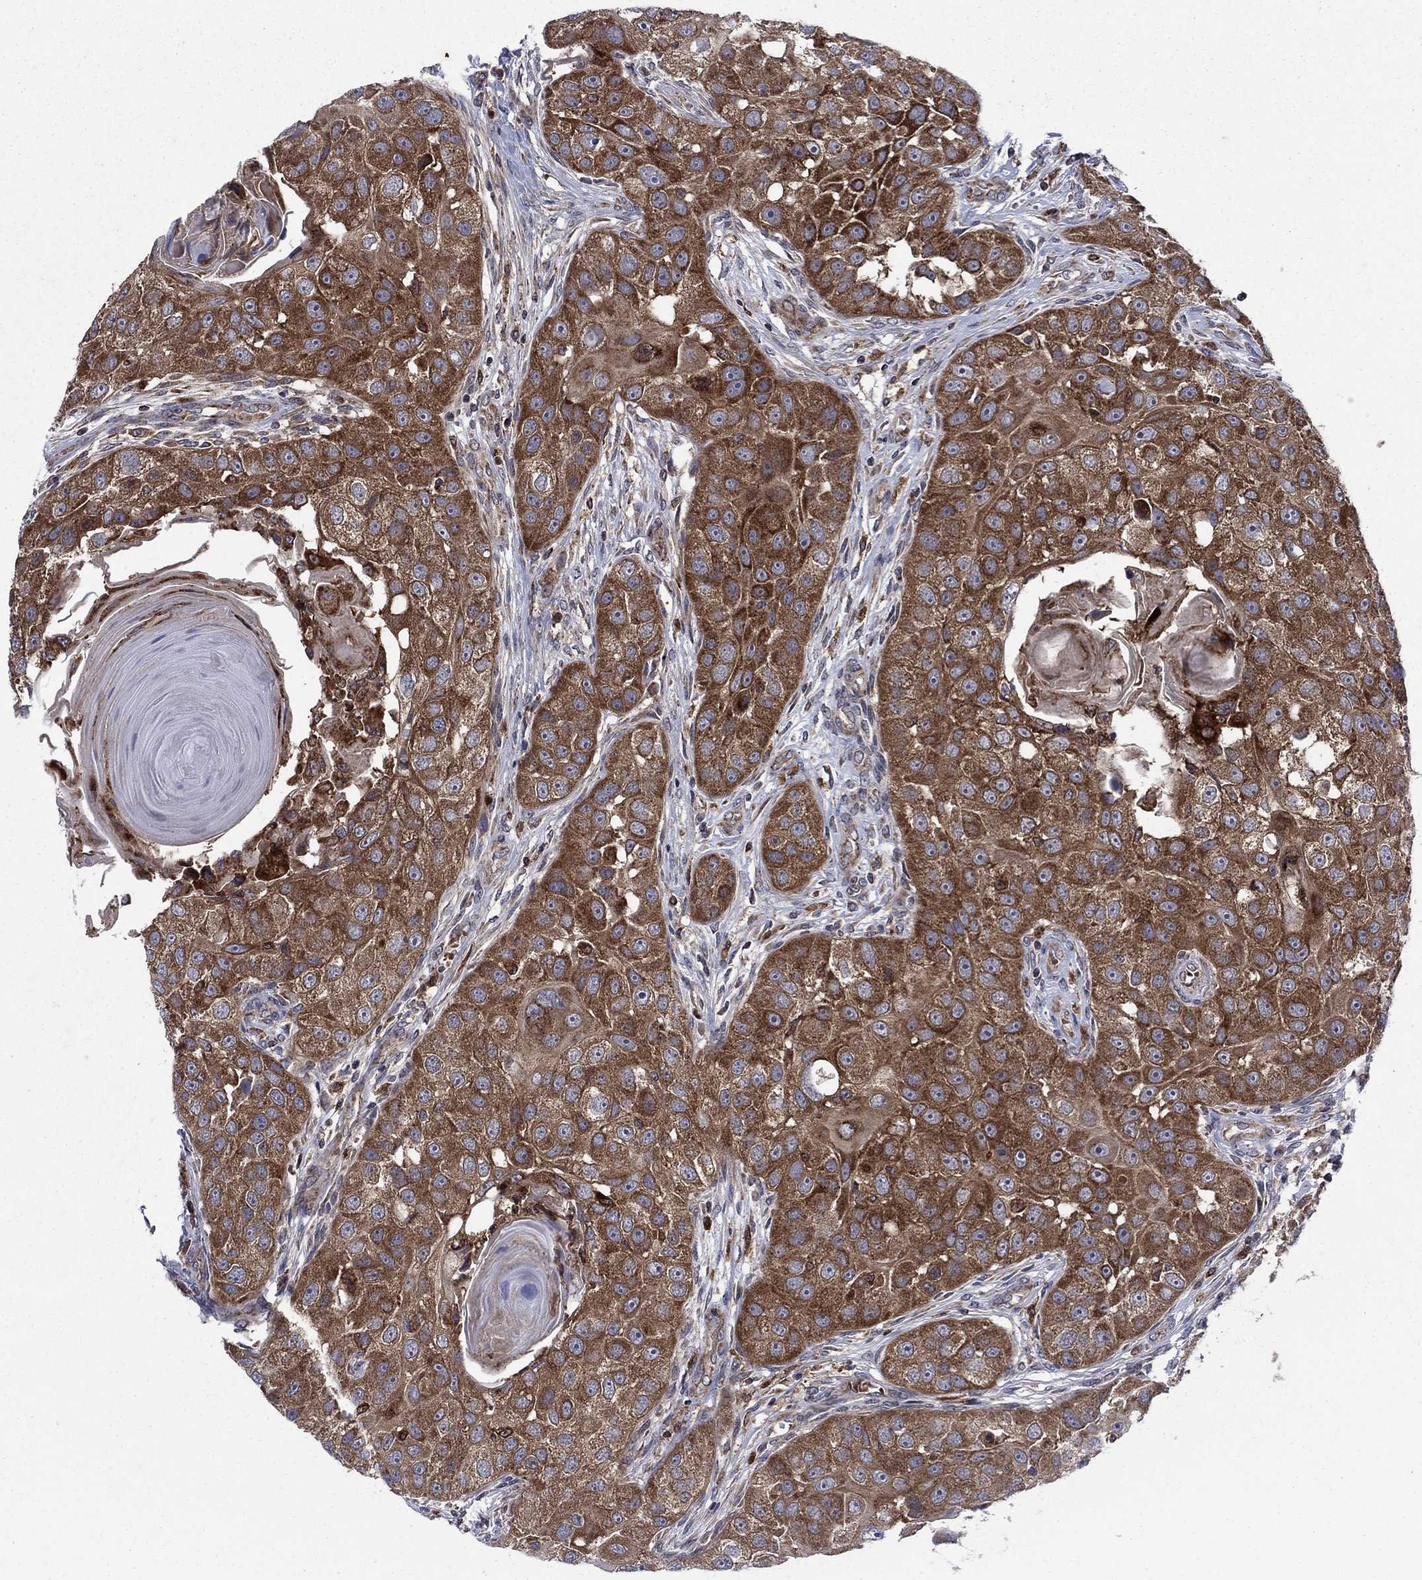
{"staining": {"intensity": "strong", "quantity": ">75%", "location": "cytoplasmic/membranous"}, "tissue": "head and neck cancer", "cell_type": "Tumor cells", "image_type": "cancer", "snomed": [{"axis": "morphology", "description": "Normal tissue, NOS"}, {"axis": "morphology", "description": "Squamous cell carcinoma, NOS"}, {"axis": "topography", "description": "Skeletal muscle"}, {"axis": "topography", "description": "Head-Neck"}], "caption": "About >75% of tumor cells in human squamous cell carcinoma (head and neck) display strong cytoplasmic/membranous protein staining as visualized by brown immunohistochemical staining.", "gene": "RNF19B", "patient": {"sex": "male", "age": 51}}